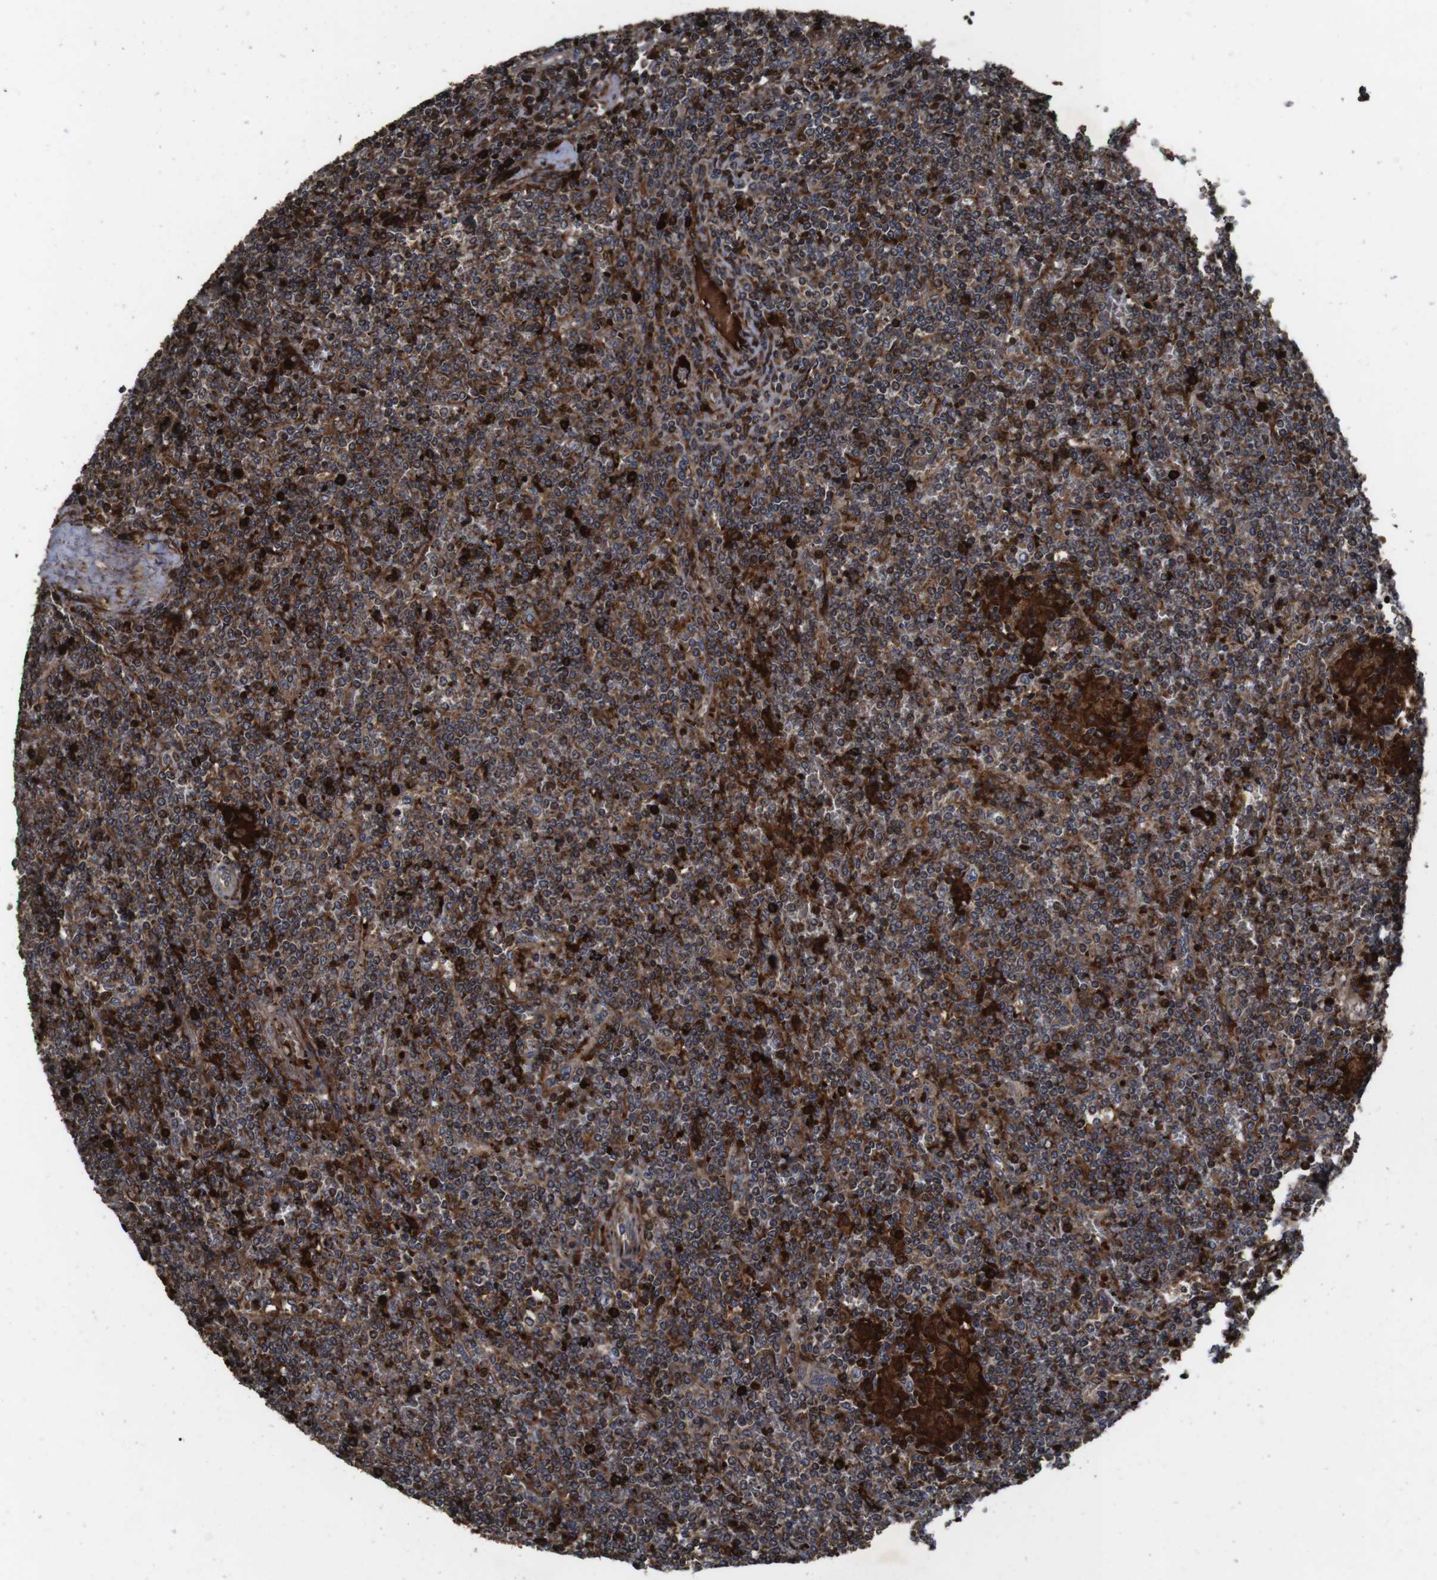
{"staining": {"intensity": "strong", "quantity": ">75%", "location": "cytoplasmic/membranous"}, "tissue": "lymphoma", "cell_type": "Tumor cells", "image_type": "cancer", "snomed": [{"axis": "morphology", "description": "Malignant lymphoma, non-Hodgkin's type, Low grade"}, {"axis": "topography", "description": "Spleen"}], "caption": "Immunohistochemical staining of human malignant lymphoma, non-Hodgkin's type (low-grade) shows high levels of strong cytoplasmic/membranous protein staining in approximately >75% of tumor cells.", "gene": "SMYD3", "patient": {"sex": "female", "age": 19}}